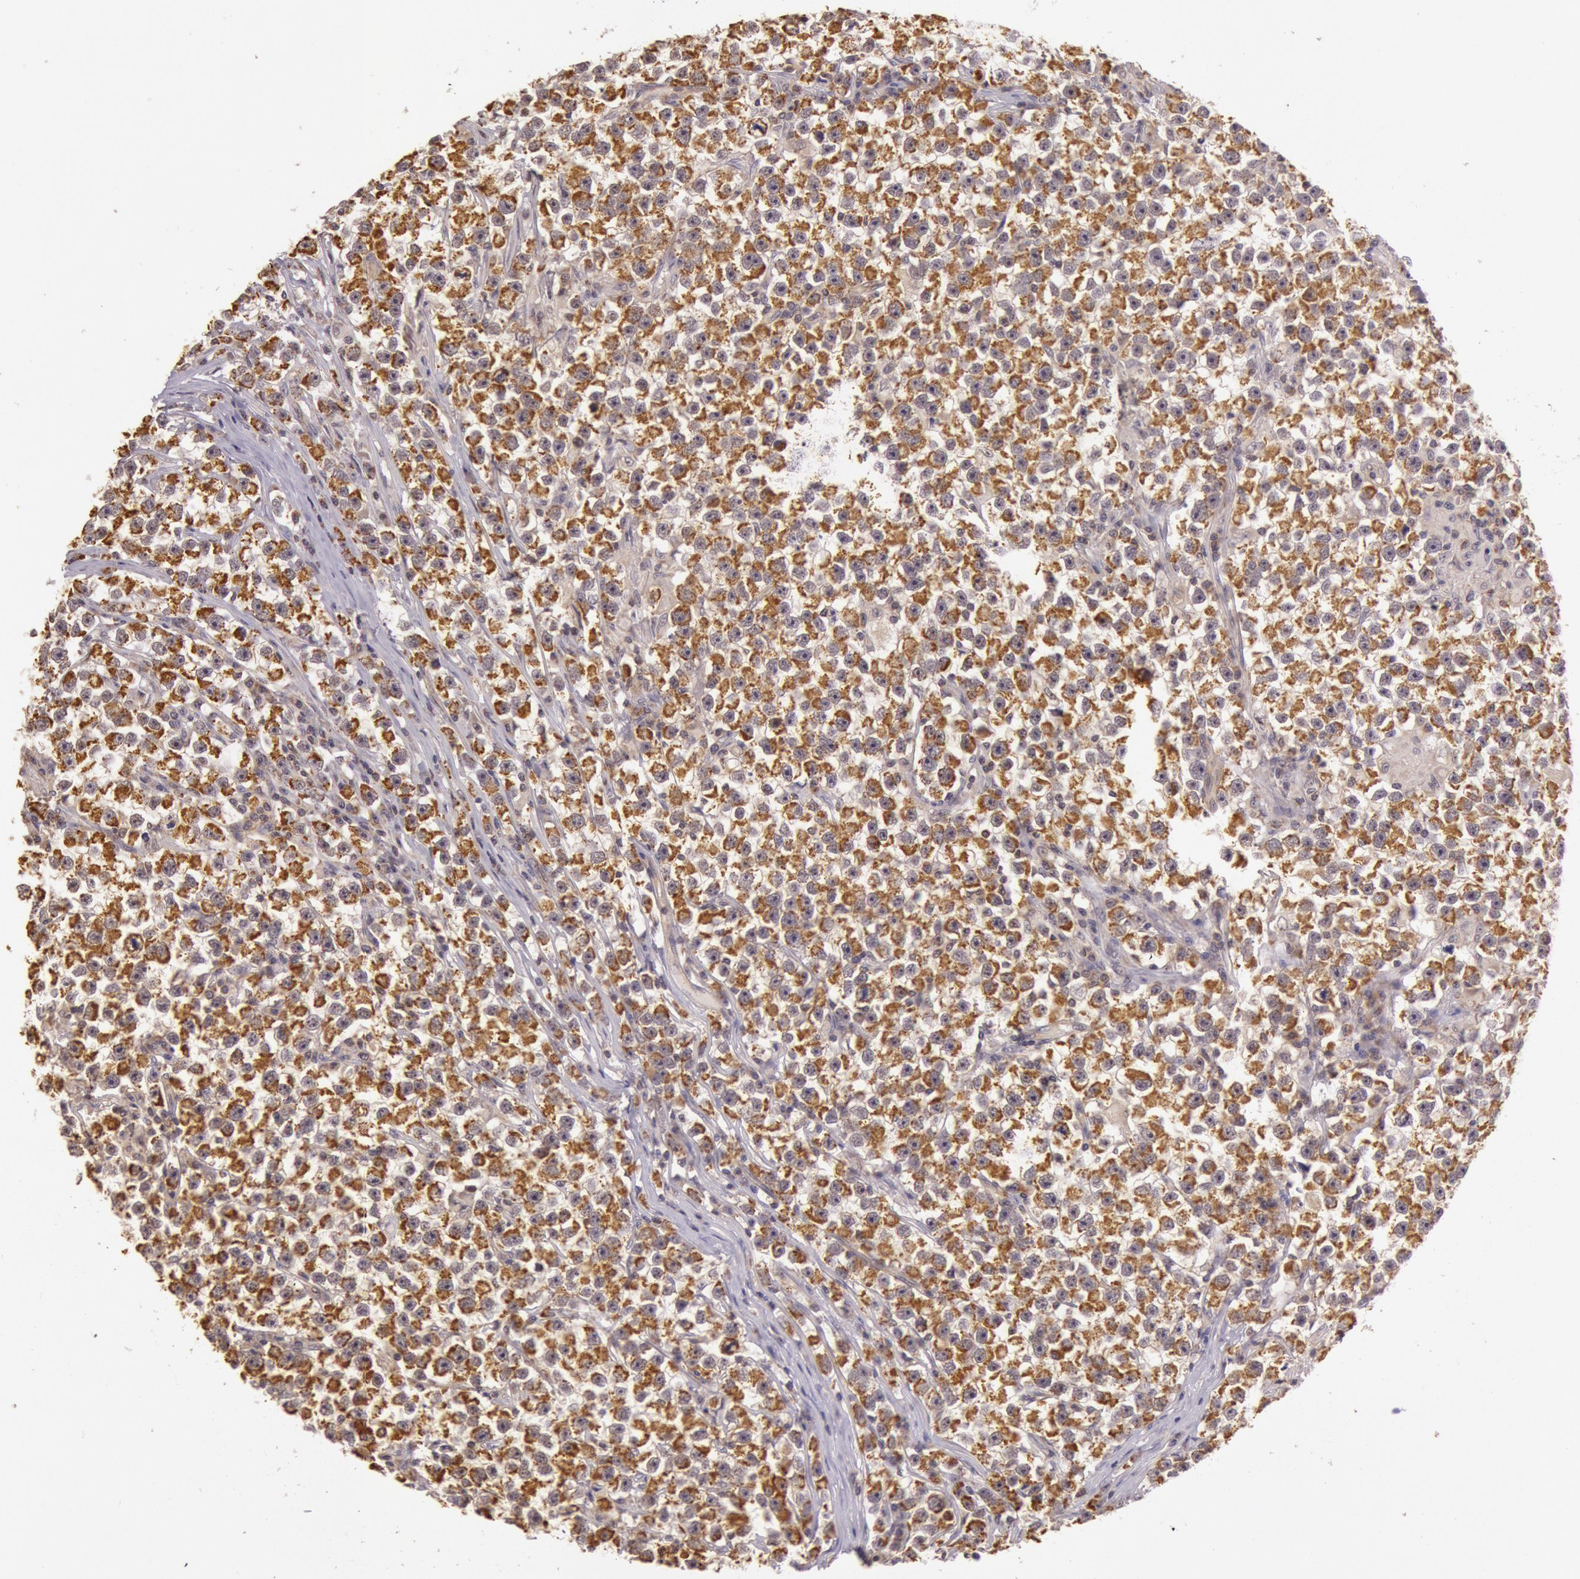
{"staining": {"intensity": "strong", "quantity": ">75%", "location": "cytoplasmic/membranous"}, "tissue": "testis cancer", "cell_type": "Tumor cells", "image_type": "cancer", "snomed": [{"axis": "morphology", "description": "Seminoma, NOS"}, {"axis": "topography", "description": "Testis"}], "caption": "Strong cytoplasmic/membranous expression for a protein is present in about >75% of tumor cells of testis cancer using immunohistochemistry (IHC).", "gene": "CDK16", "patient": {"sex": "male", "age": 33}}